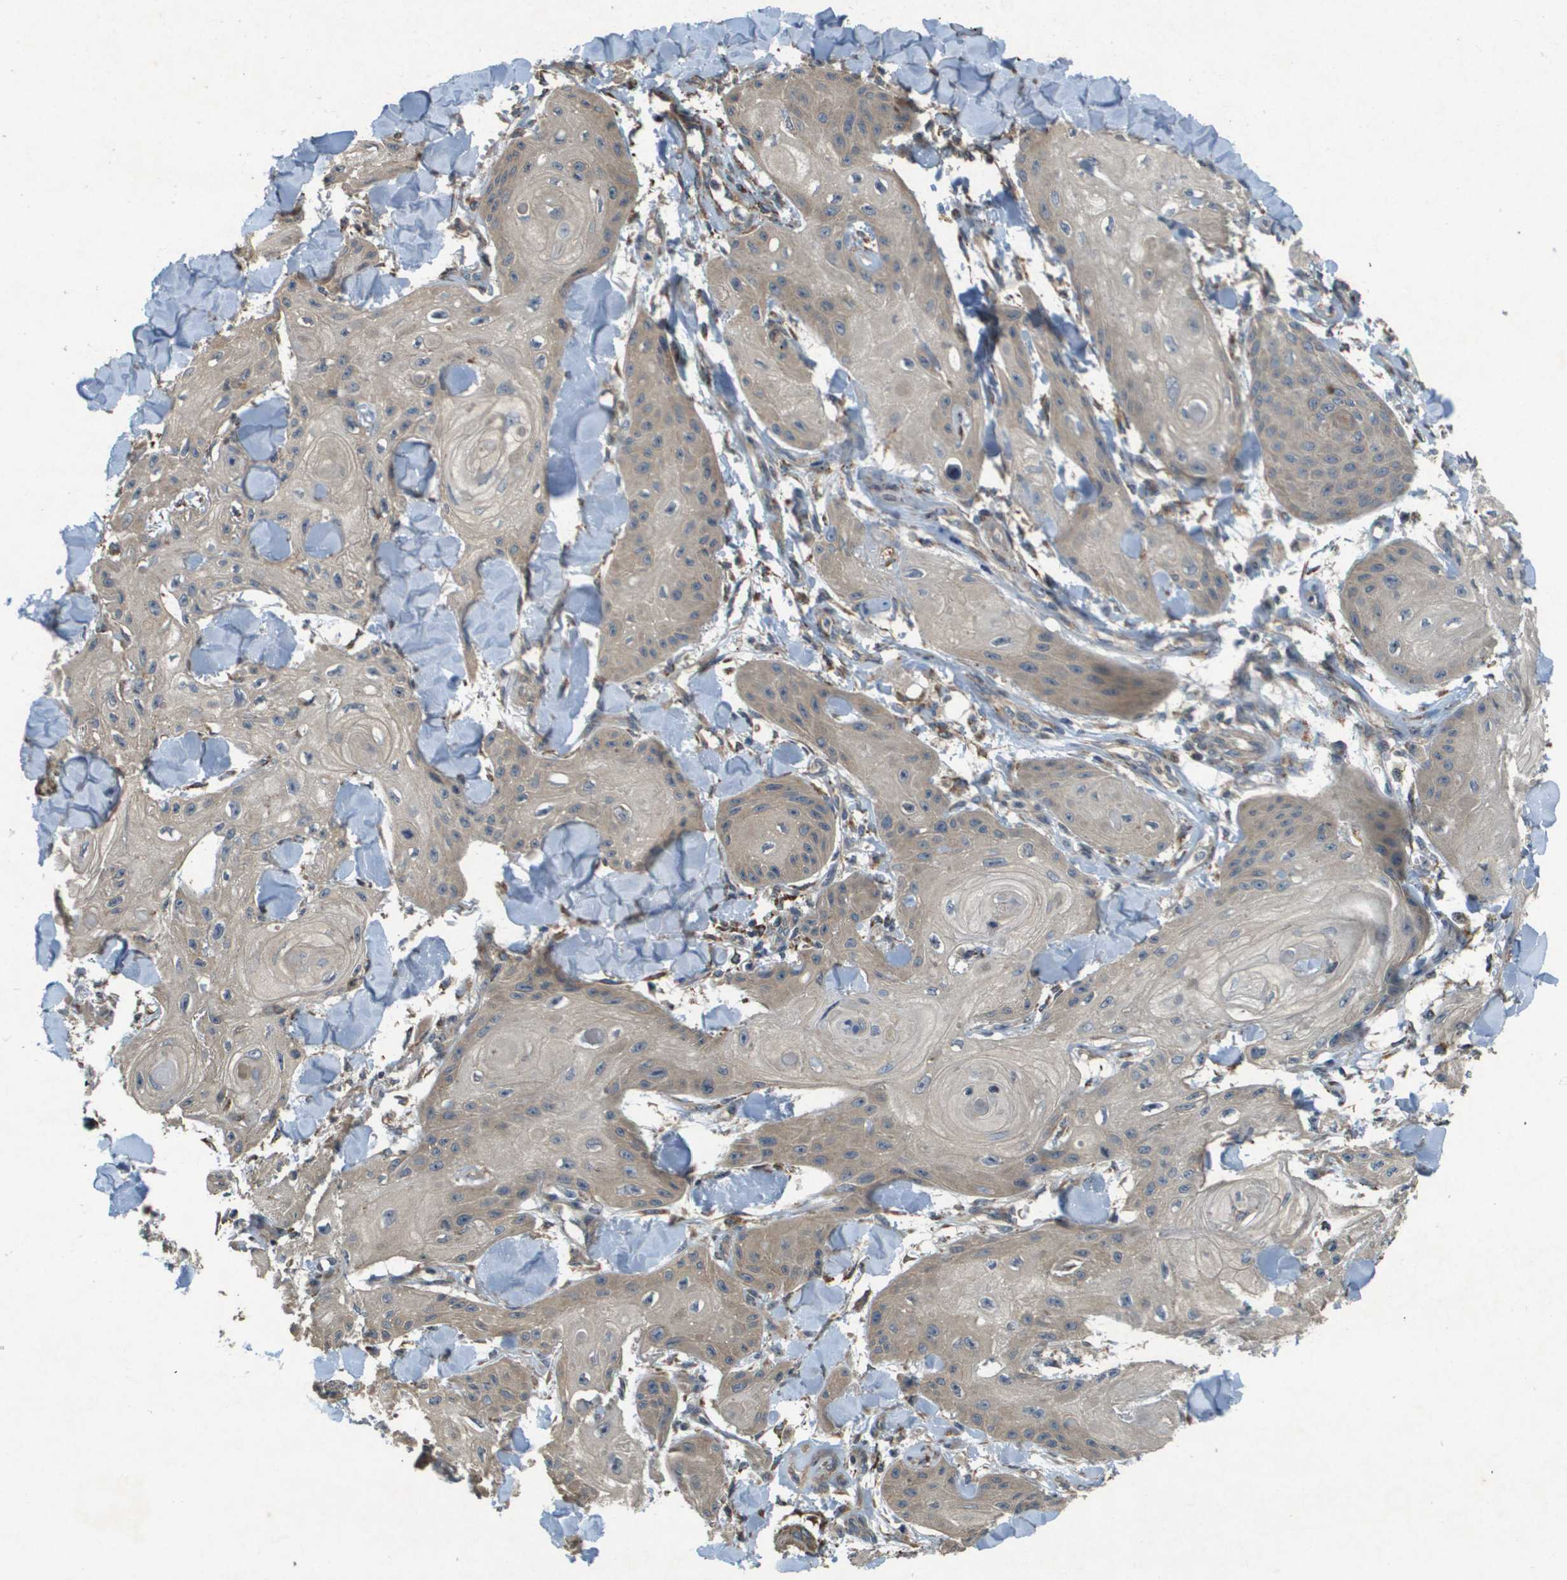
{"staining": {"intensity": "weak", "quantity": ">75%", "location": "cytoplasmic/membranous"}, "tissue": "skin cancer", "cell_type": "Tumor cells", "image_type": "cancer", "snomed": [{"axis": "morphology", "description": "Squamous cell carcinoma, NOS"}, {"axis": "topography", "description": "Skin"}], "caption": "Skin cancer was stained to show a protein in brown. There is low levels of weak cytoplasmic/membranous expression in approximately >75% of tumor cells.", "gene": "CDKN2C", "patient": {"sex": "male", "age": 74}}